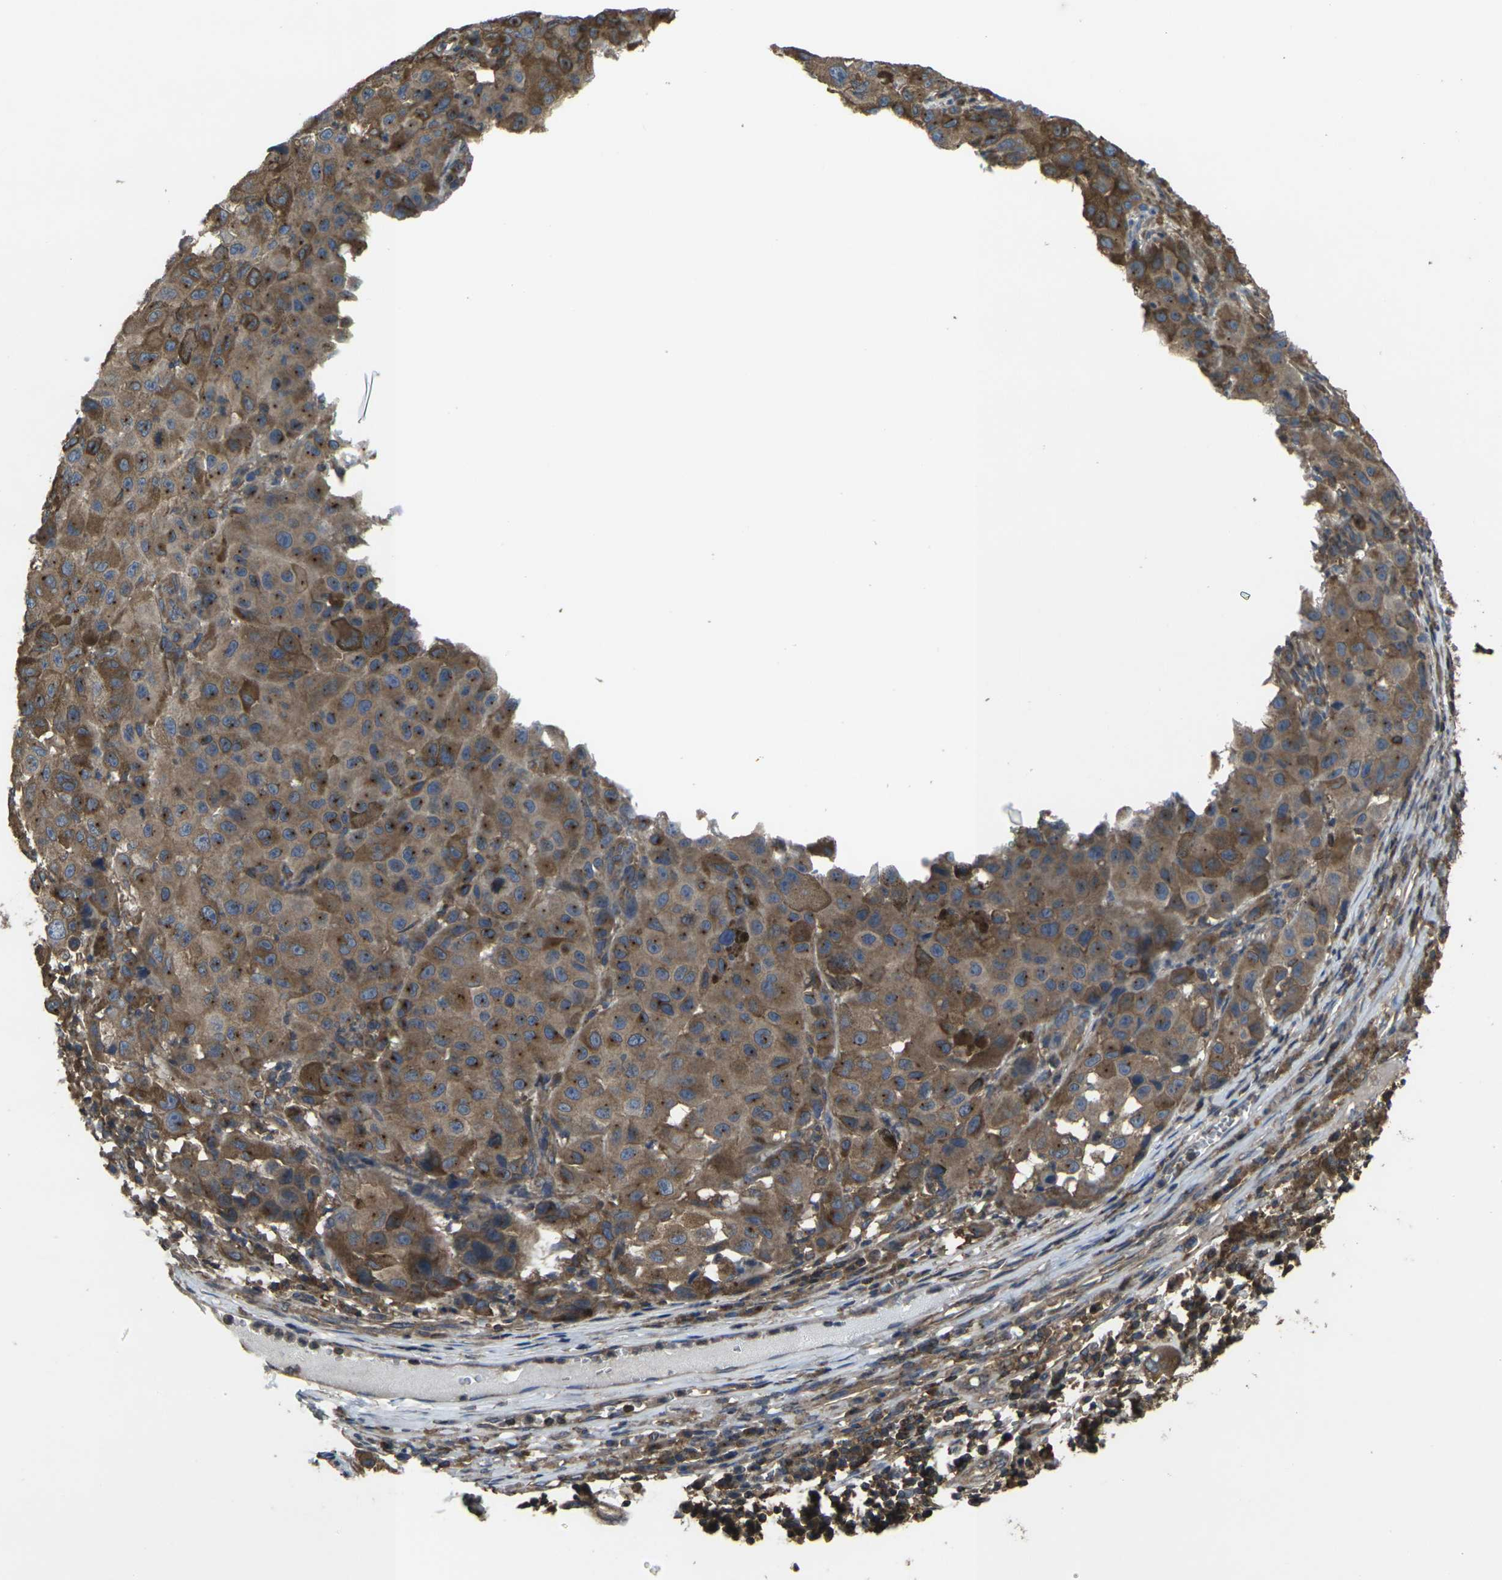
{"staining": {"intensity": "moderate", "quantity": ">75%", "location": "cytoplasmic/membranous"}, "tissue": "melanoma", "cell_type": "Tumor cells", "image_type": "cancer", "snomed": [{"axis": "morphology", "description": "Malignant melanoma, NOS"}, {"axis": "topography", "description": "Skin"}], "caption": "Immunohistochemistry of human melanoma displays medium levels of moderate cytoplasmic/membranous positivity in approximately >75% of tumor cells.", "gene": "PRKACB", "patient": {"sex": "female", "age": 46}}